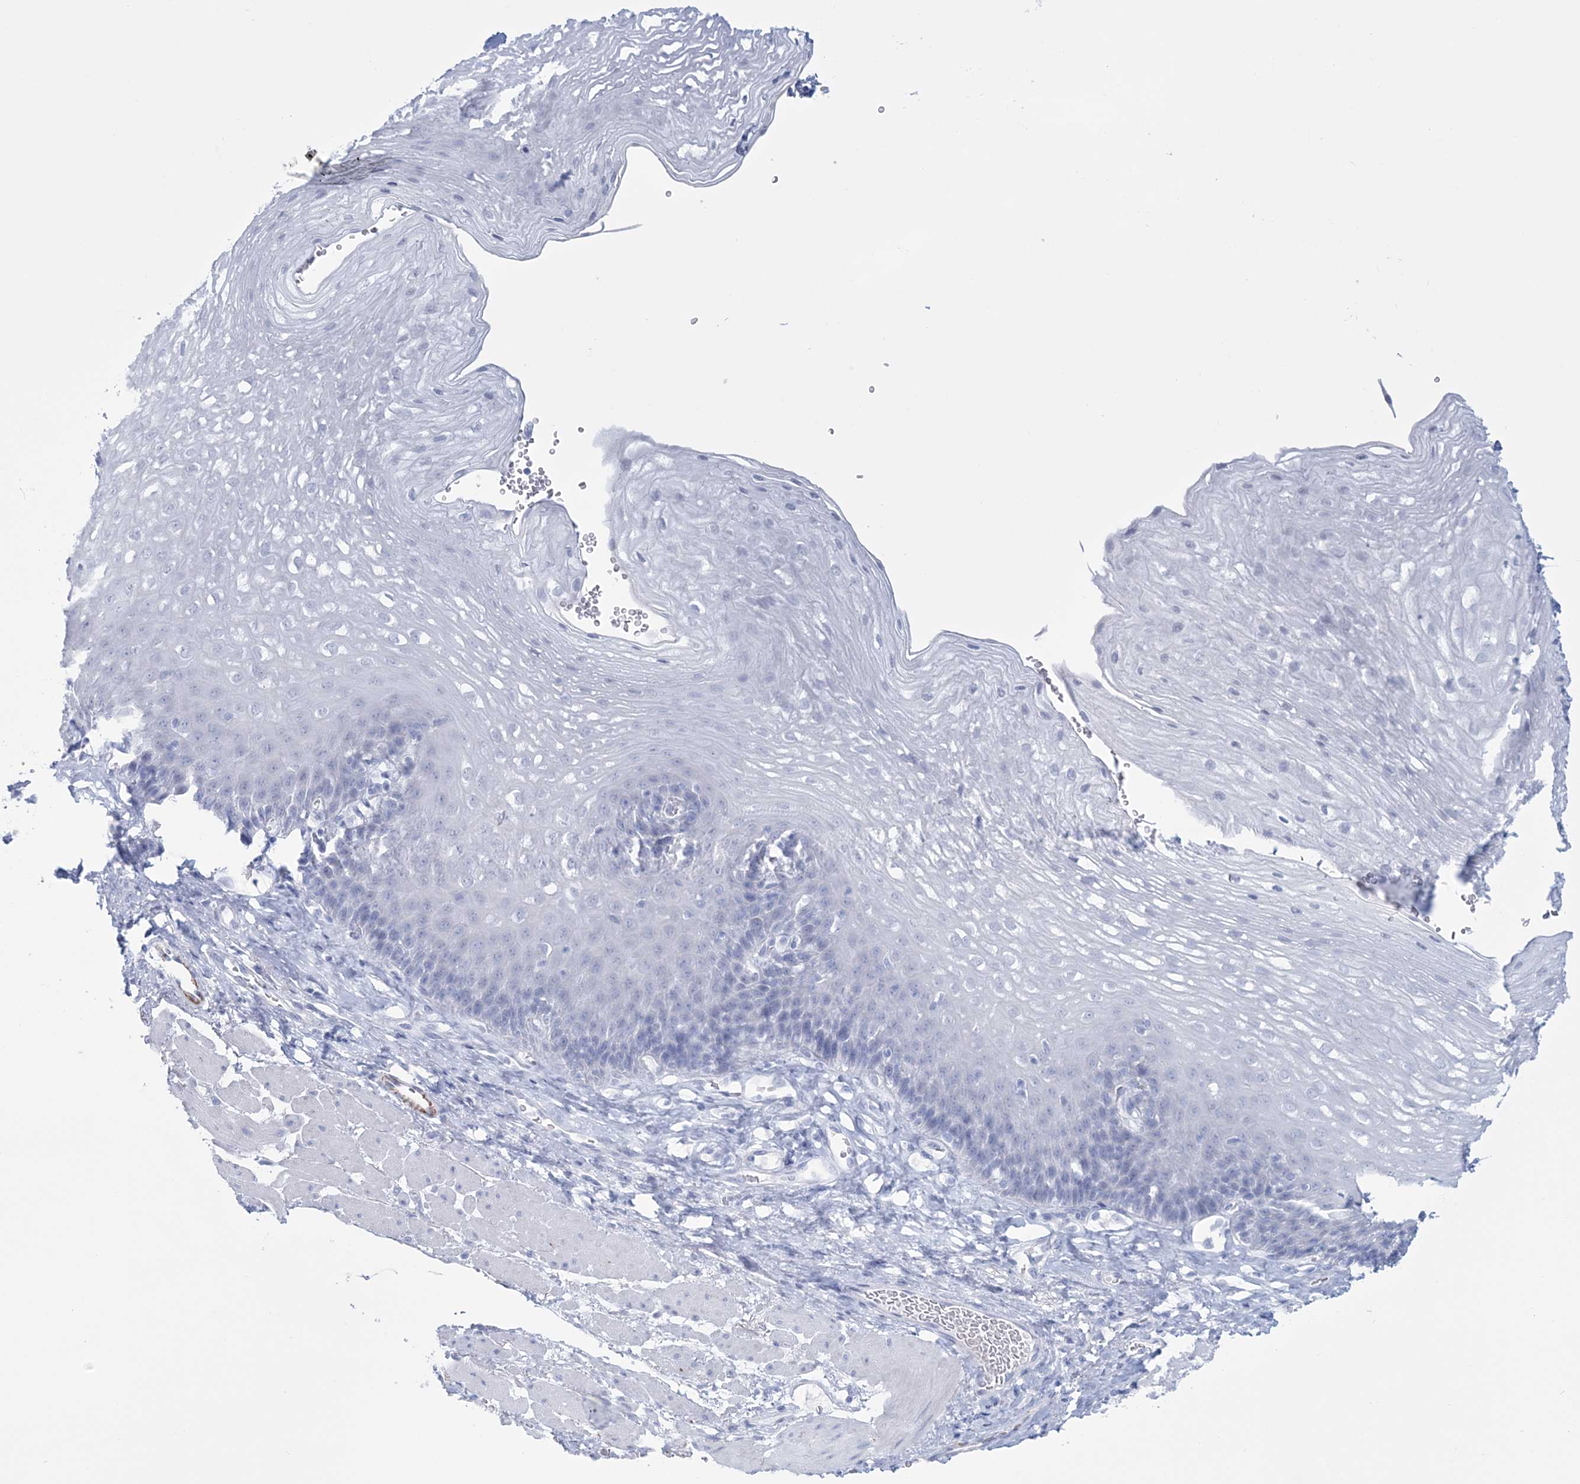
{"staining": {"intensity": "negative", "quantity": "none", "location": "none"}, "tissue": "esophagus", "cell_type": "Squamous epithelial cells", "image_type": "normal", "snomed": [{"axis": "morphology", "description": "Normal tissue, NOS"}, {"axis": "topography", "description": "Esophagus"}], "caption": "The IHC micrograph has no significant positivity in squamous epithelial cells of esophagus.", "gene": "DPCD", "patient": {"sex": "female", "age": 66}}